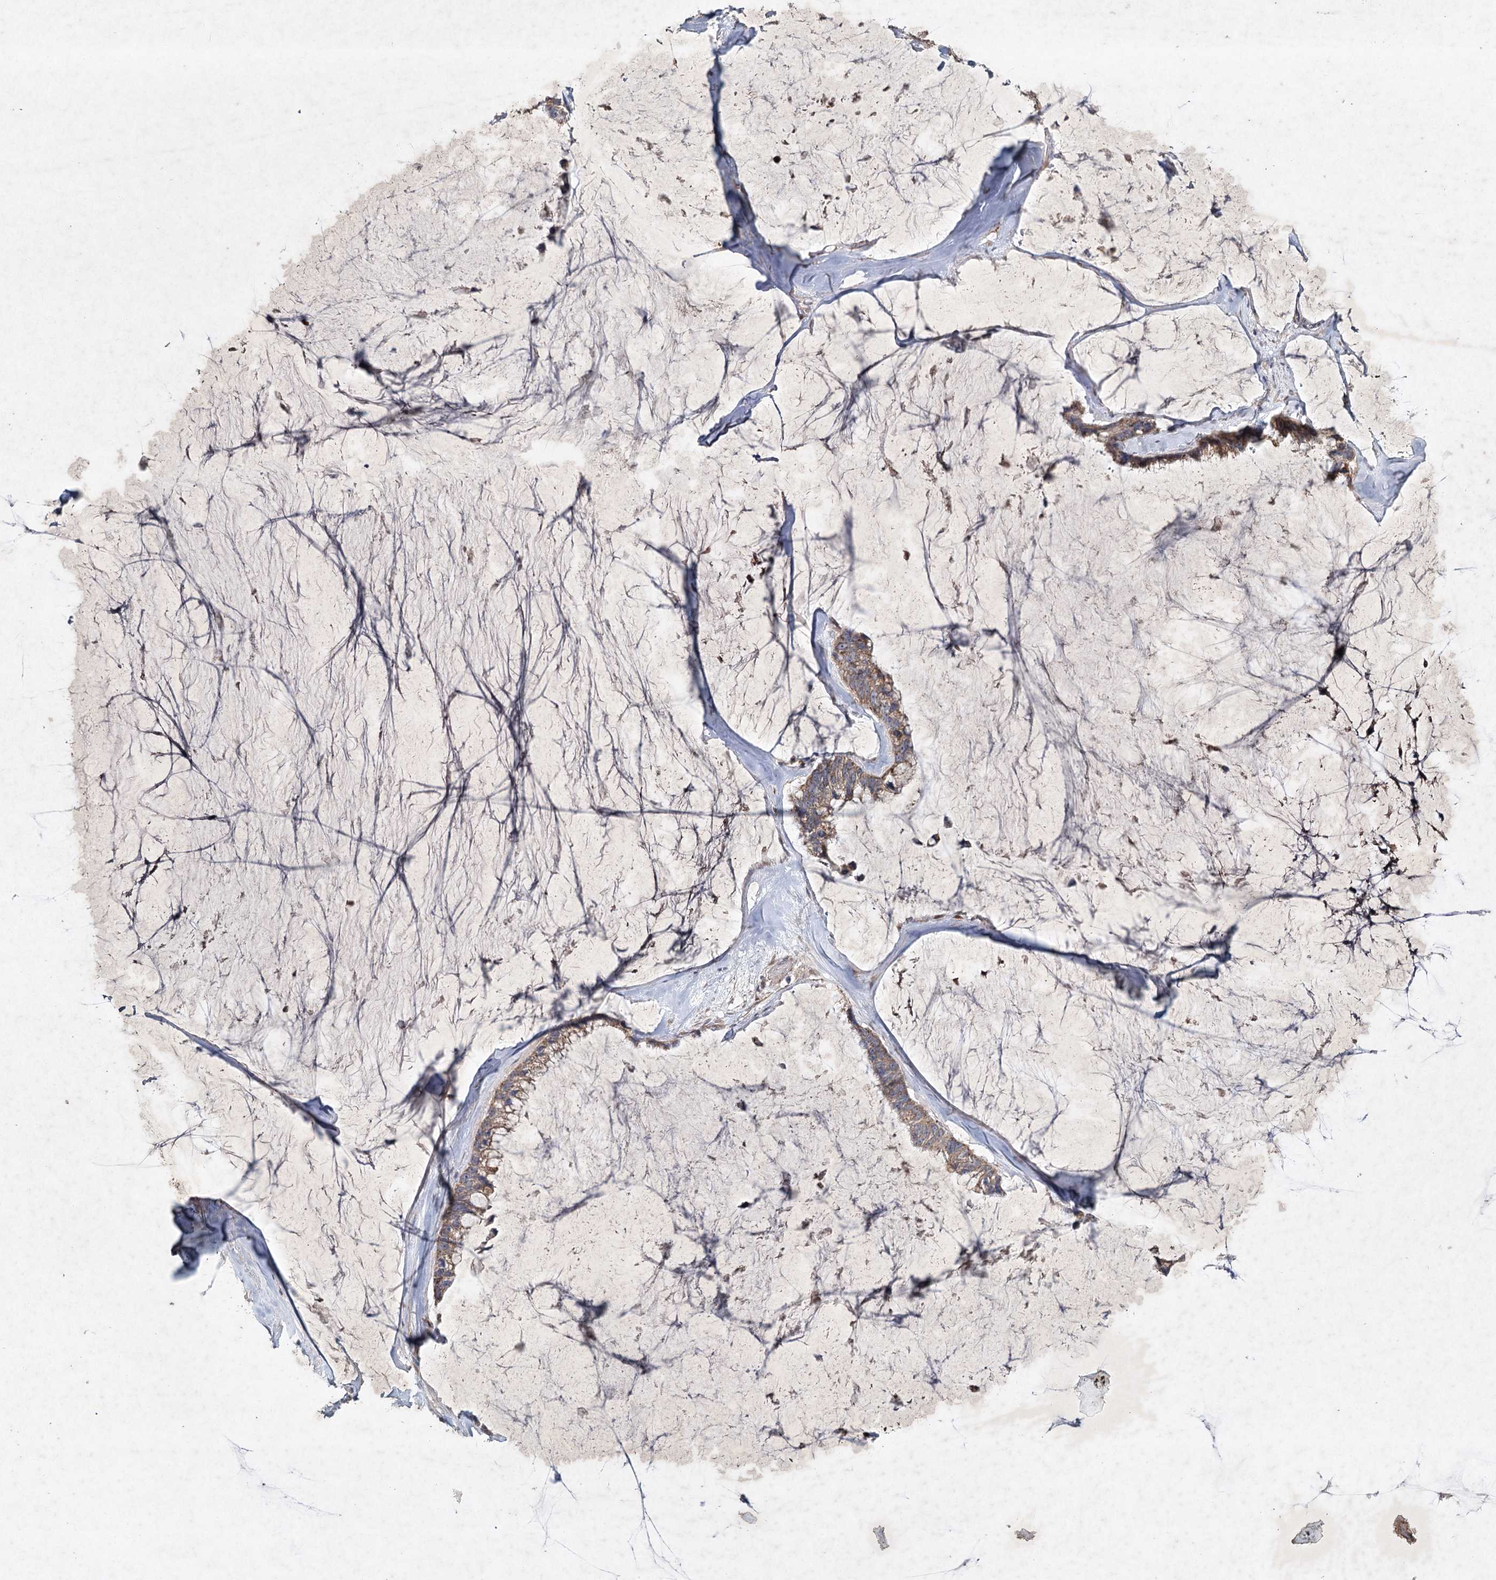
{"staining": {"intensity": "weak", "quantity": ">75%", "location": "cytoplasmic/membranous"}, "tissue": "ovarian cancer", "cell_type": "Tumor cells", "image_type": "cancer", "snomed": [{"axis": "morphology", "description": "Cystadenocarcinoma, mucinous, NOS"}, {"axis": "topography", "description": "Ovary"}], "caption": "The immunohistochemical stain shows weak cytoplasmic/membranous staining in tumor cells of ovarian cancer tissue.", "gene": "MRPL44", "patient": {"sex": "female", "age": 39}}